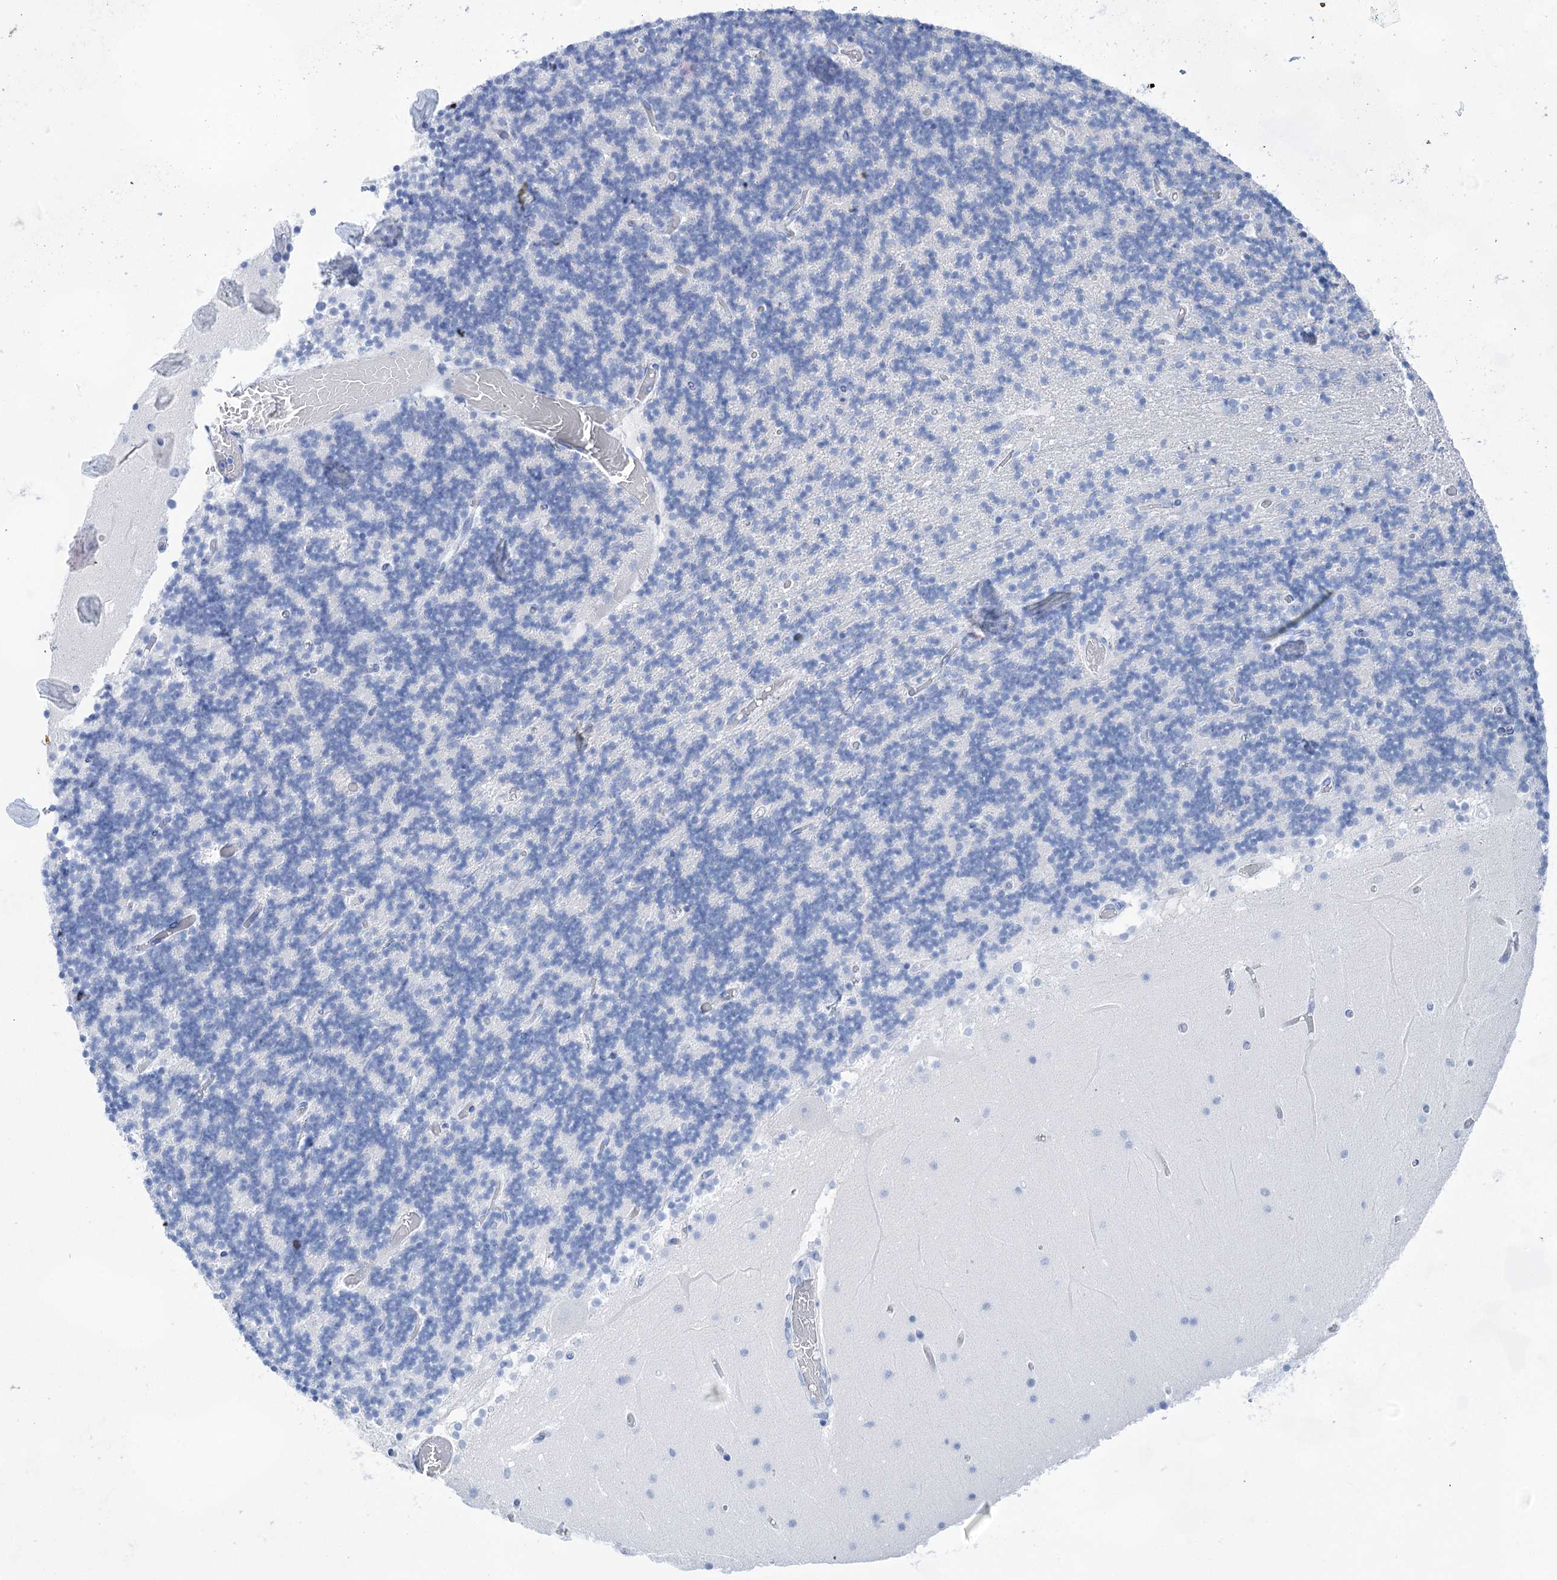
{"staining": {"intensity": "negative", "quantity": "none", "location": "none"}, "tissue": "cerebellum", "cell_type": "Cells in granular layer", "image_type": "normal", "snomed": [{"axis": "morphology", "description": "Normal tissue, NOS"}, {"axis": "topography", "description": "Cerebellum"}], "caption": "This is a photomicrograph of immunohistochemistry staining of normal cerebellum, which shows no expression in cells in granular layer. Nuclei are stained in blue.", "gene": "LALBA", "patient": {"sex": "female", "age": 28}}